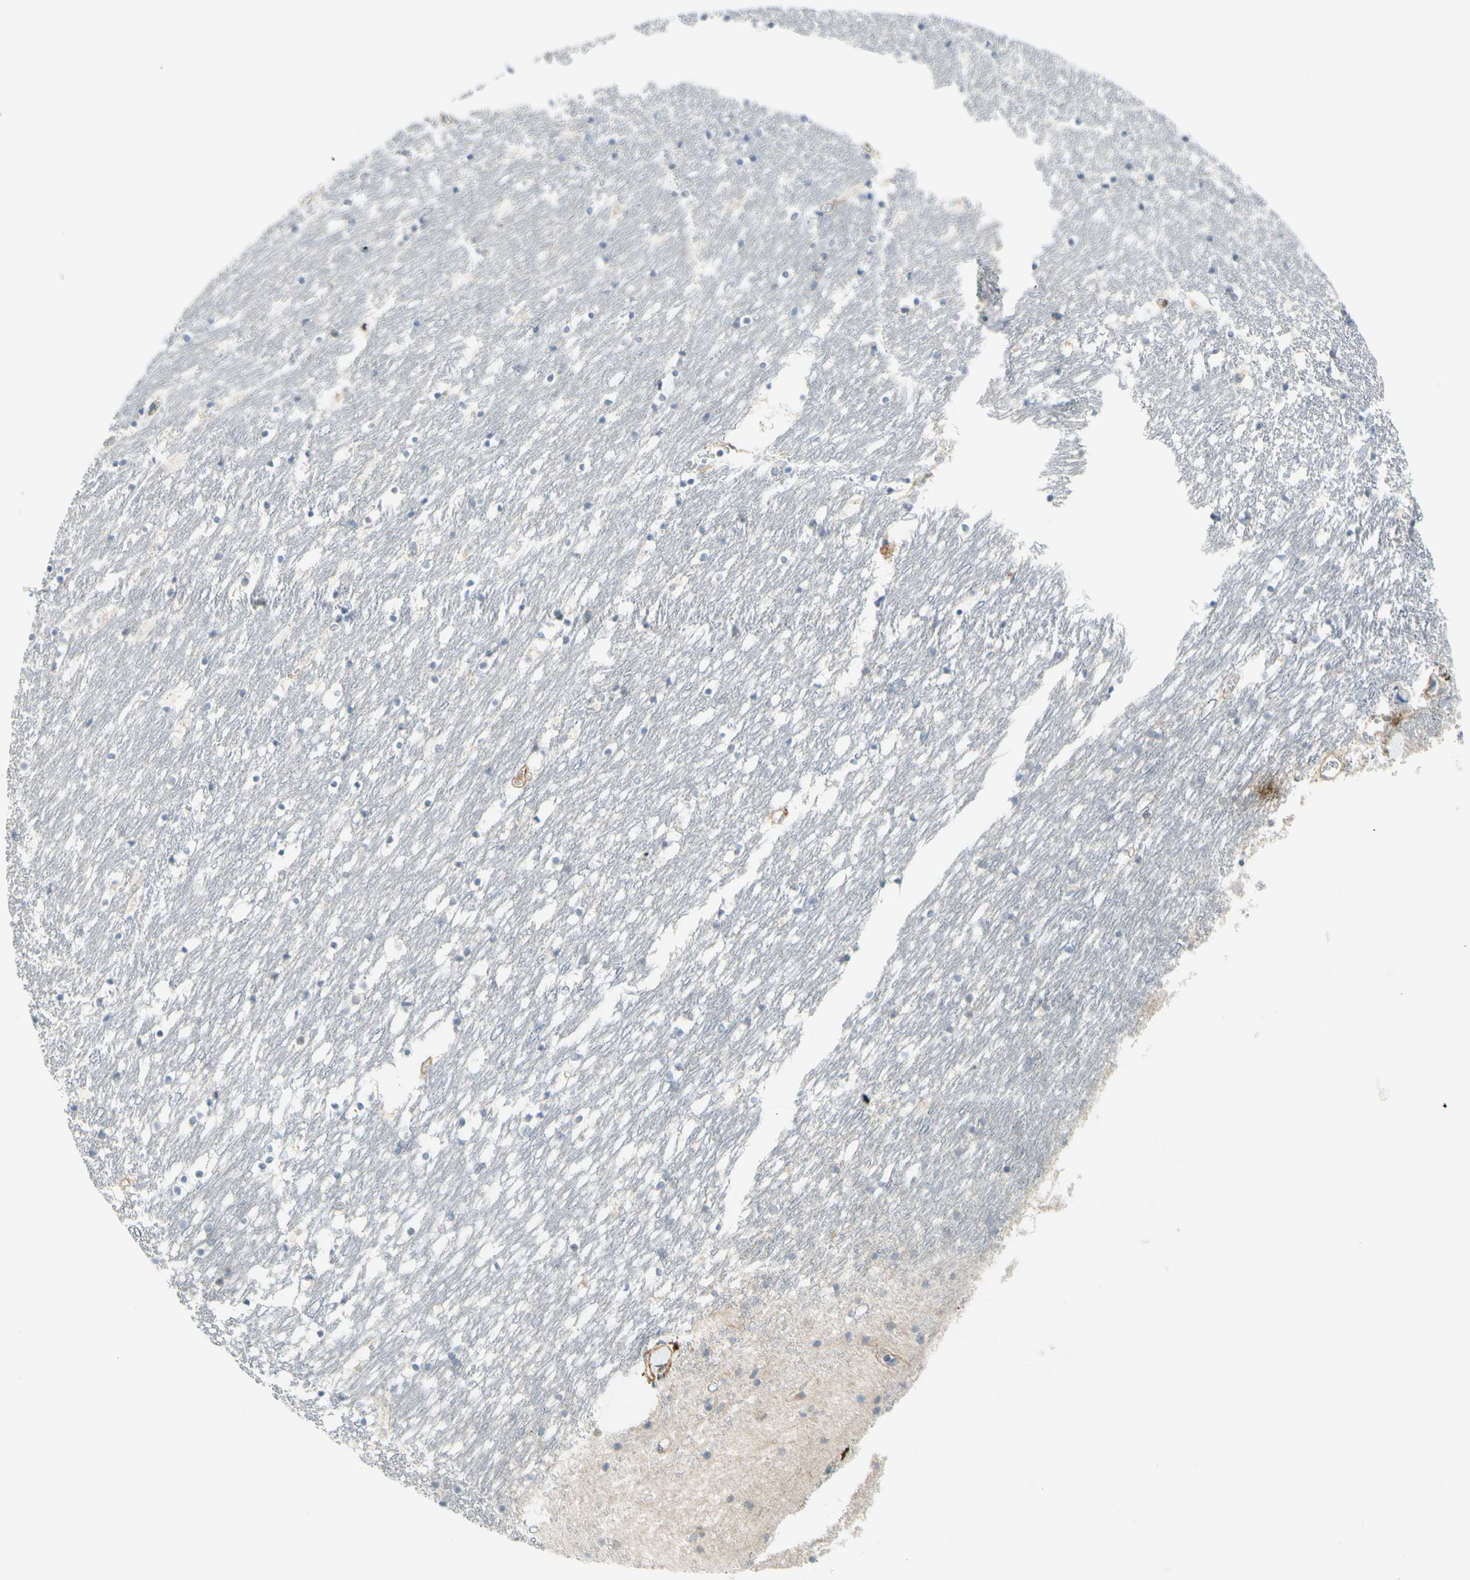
{"staining": {"intensity": "negative", "quantity": "none", "location": "none"}, "tissue": "caudate", "cell_type": "Glial cells", "image_type": "normal", "snomed": [{"axis": "morphology", "description": "Normal tissue, NOS"}, {"axis": "topography", "description": "Lateral ventricle wall"}], "caption": "This is an IHC micrograph of unremarkable caudate. There is no positivity in glial cells.", "gene": "FHL2", "patient": {"sex": "male", "age": 45}}